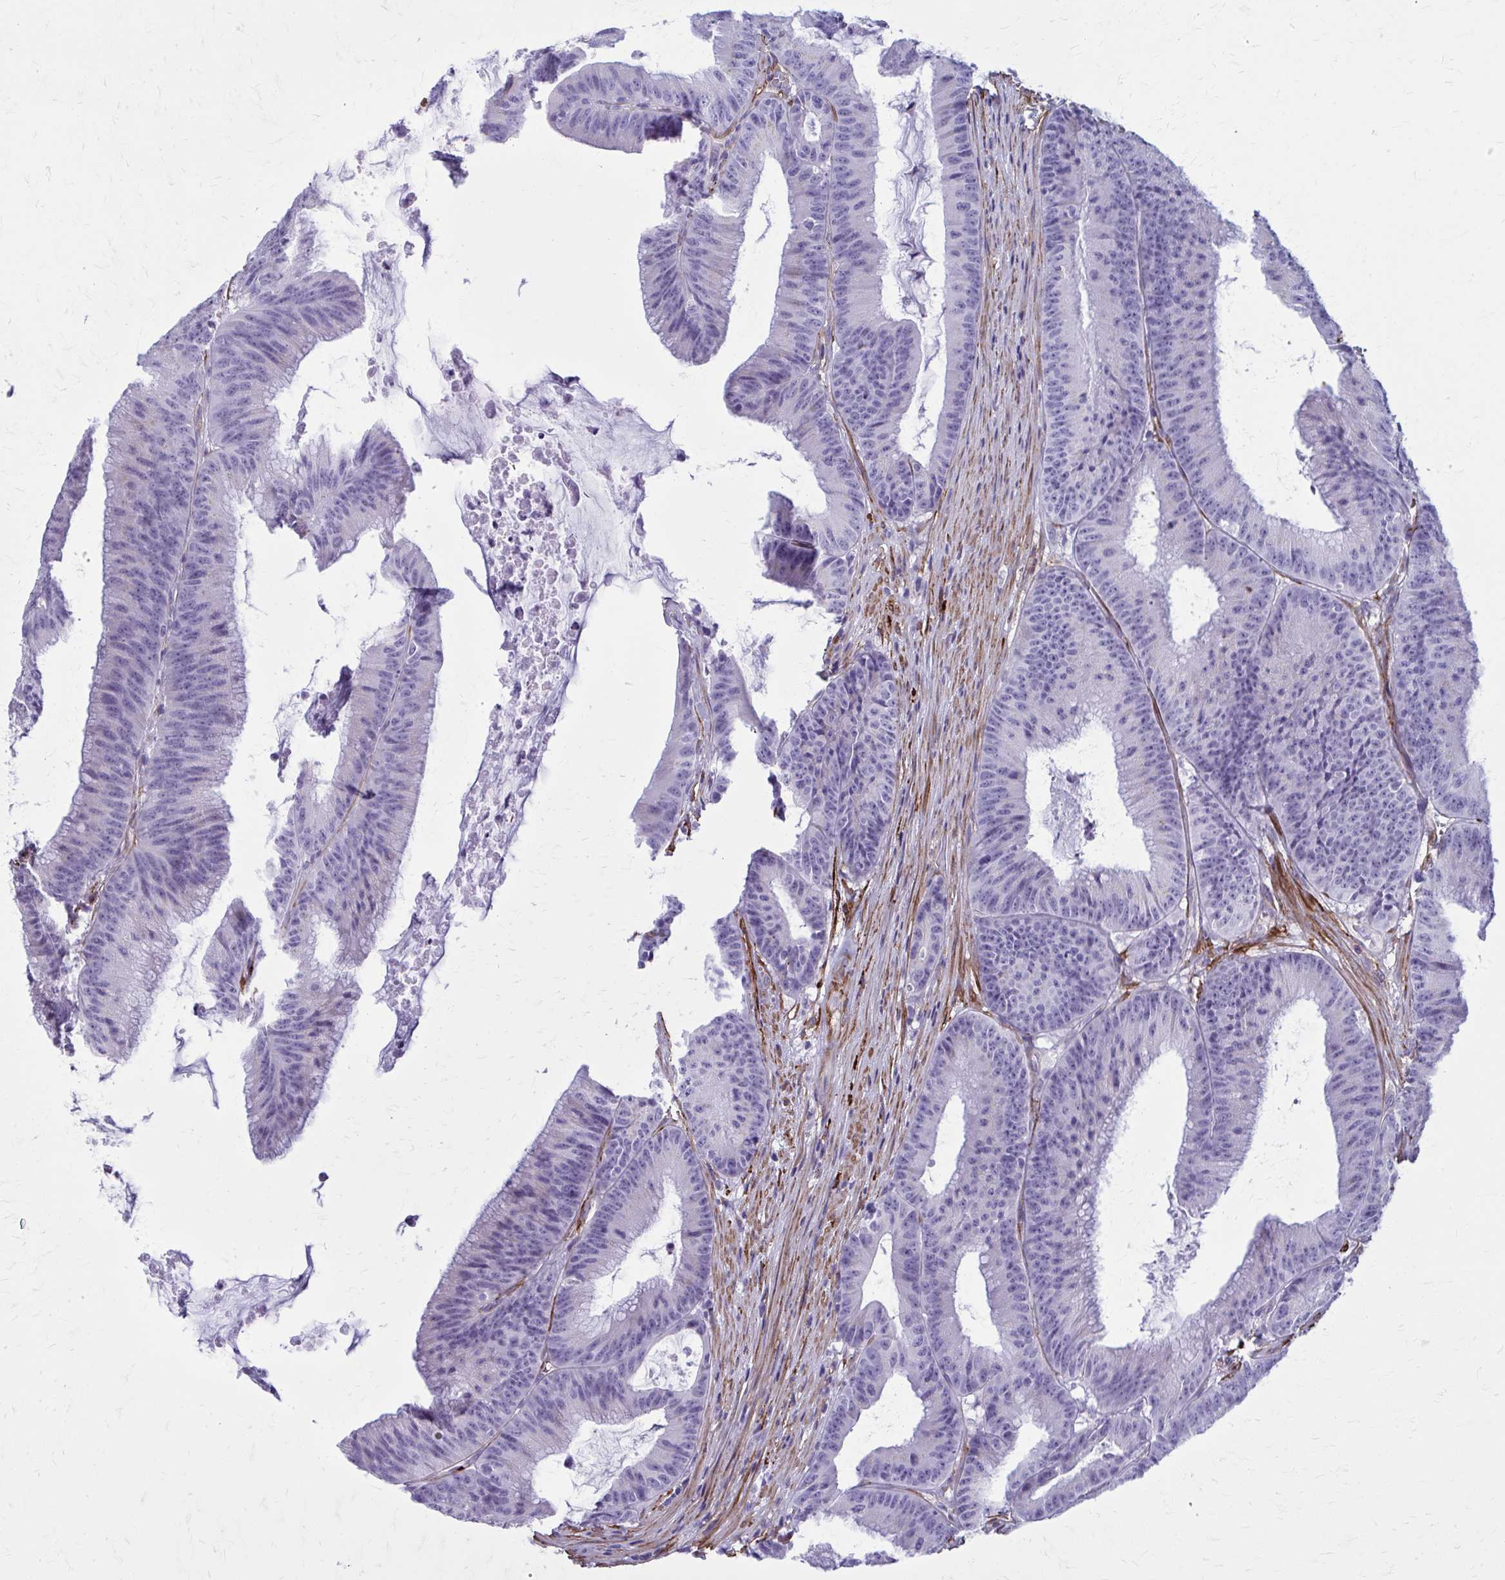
{"staining": {"intensity": "negative", "quantity": "none", "location": "none"}, "tissue": "colorectal cancer", "cell_type": "Tumor cells", "image_type": "cancer", "snomed": [{"axis": "morphology", "description": "Adenocarcinoma, NOS"}, {"axis": "topography", "description": "Colon"}], "caption": "The micrograph shows no staining of tumor cells in adenocarcinoma (colorectal).", "gene": "AKAP12", "patient": {"sex": "female", "age": 78}}